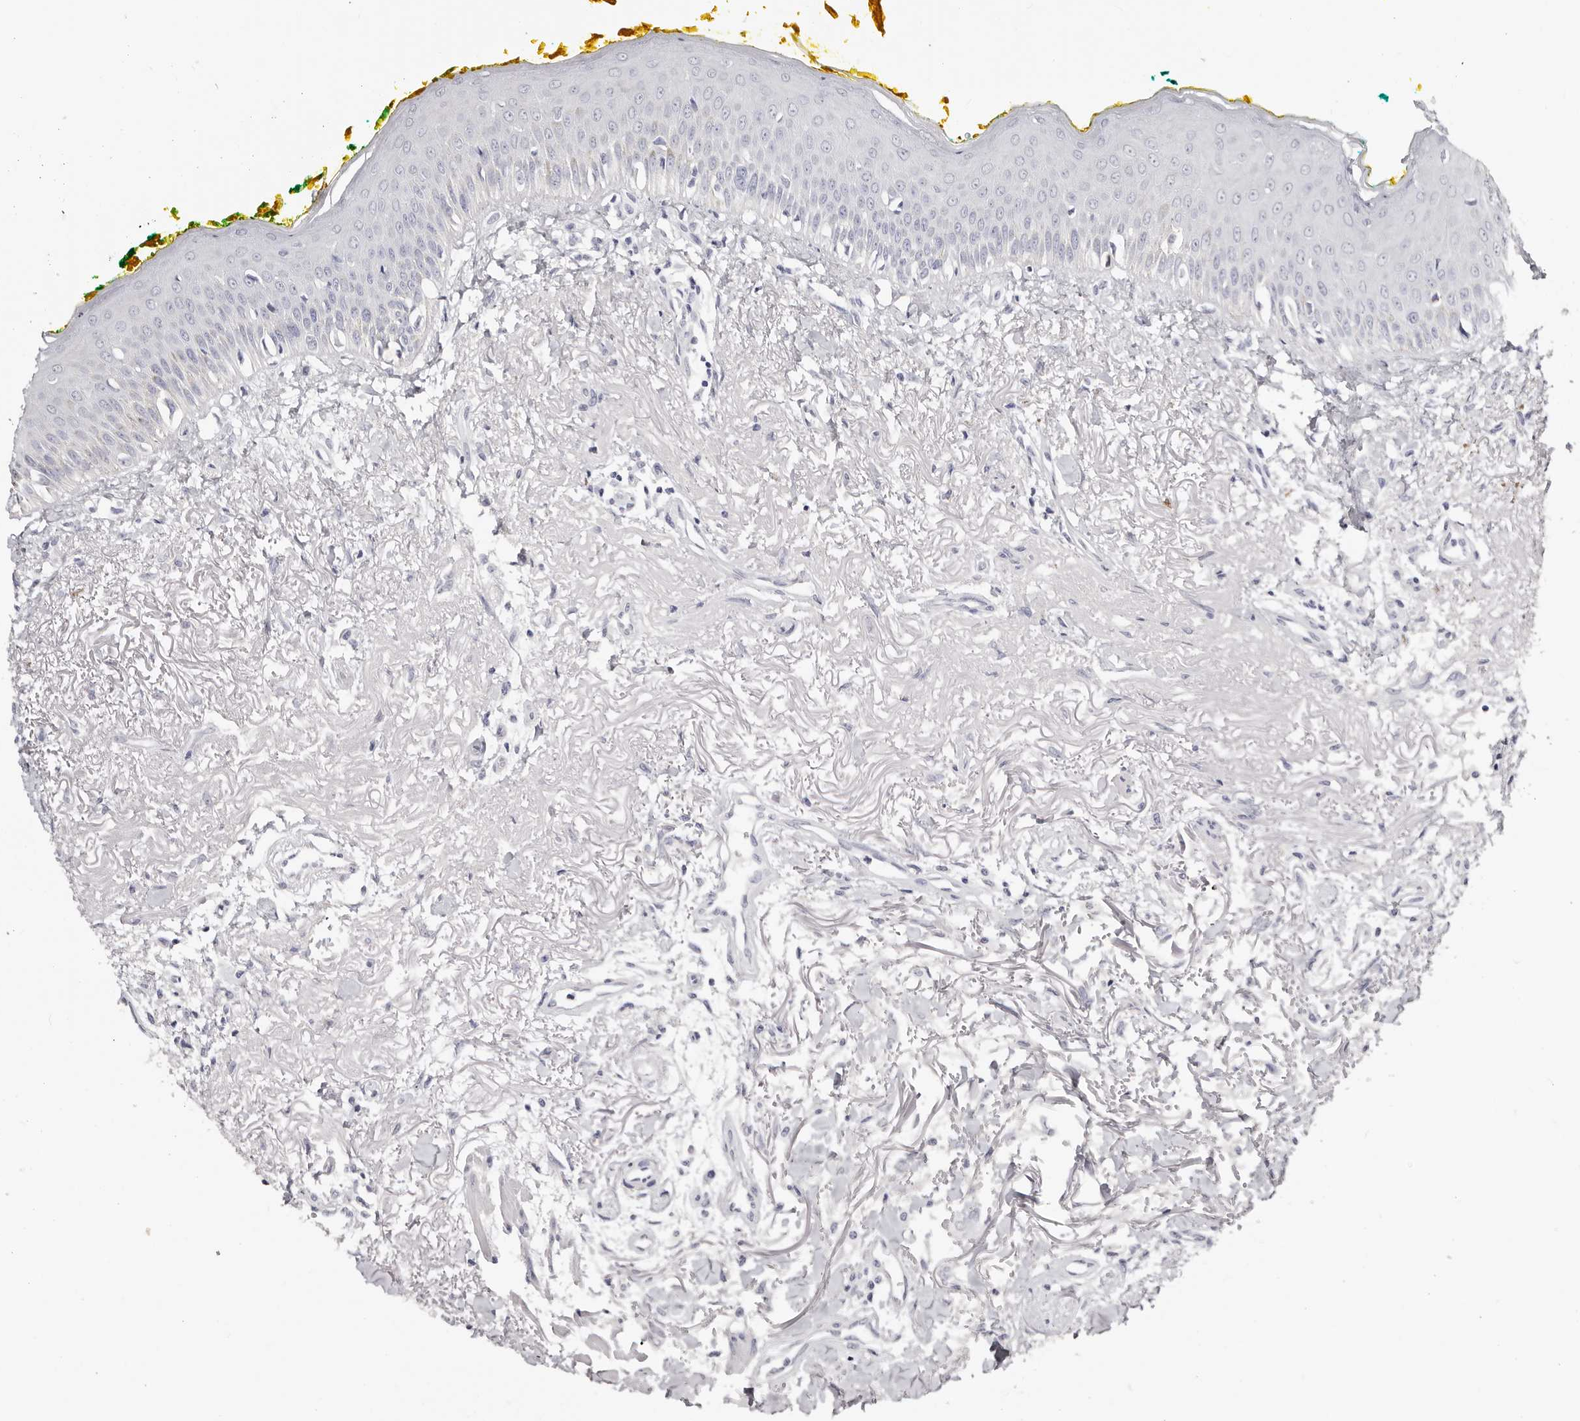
{"staining": {"intensity": "negative", "quantity": "none", "location": "none"}, "tissue": "oral mucosa", "cell_type": "Squamous epithelial cells", "image_type": "normal", "snomed": [{"axis": "morphology", "description": "Normal tissue, NOS"}, {"axis": "topography", "description": "Oral tissue"}], "caption": "This is a photomicrograph of IHC staining of normal oral mucosa, which shows no staining in squamous epithelial cells. (DAB (3,3'-diaminobenzidine) IHC, high magnification).", "gene": "AKNAD1", "patient": {"sex": "female", "age": 70}}